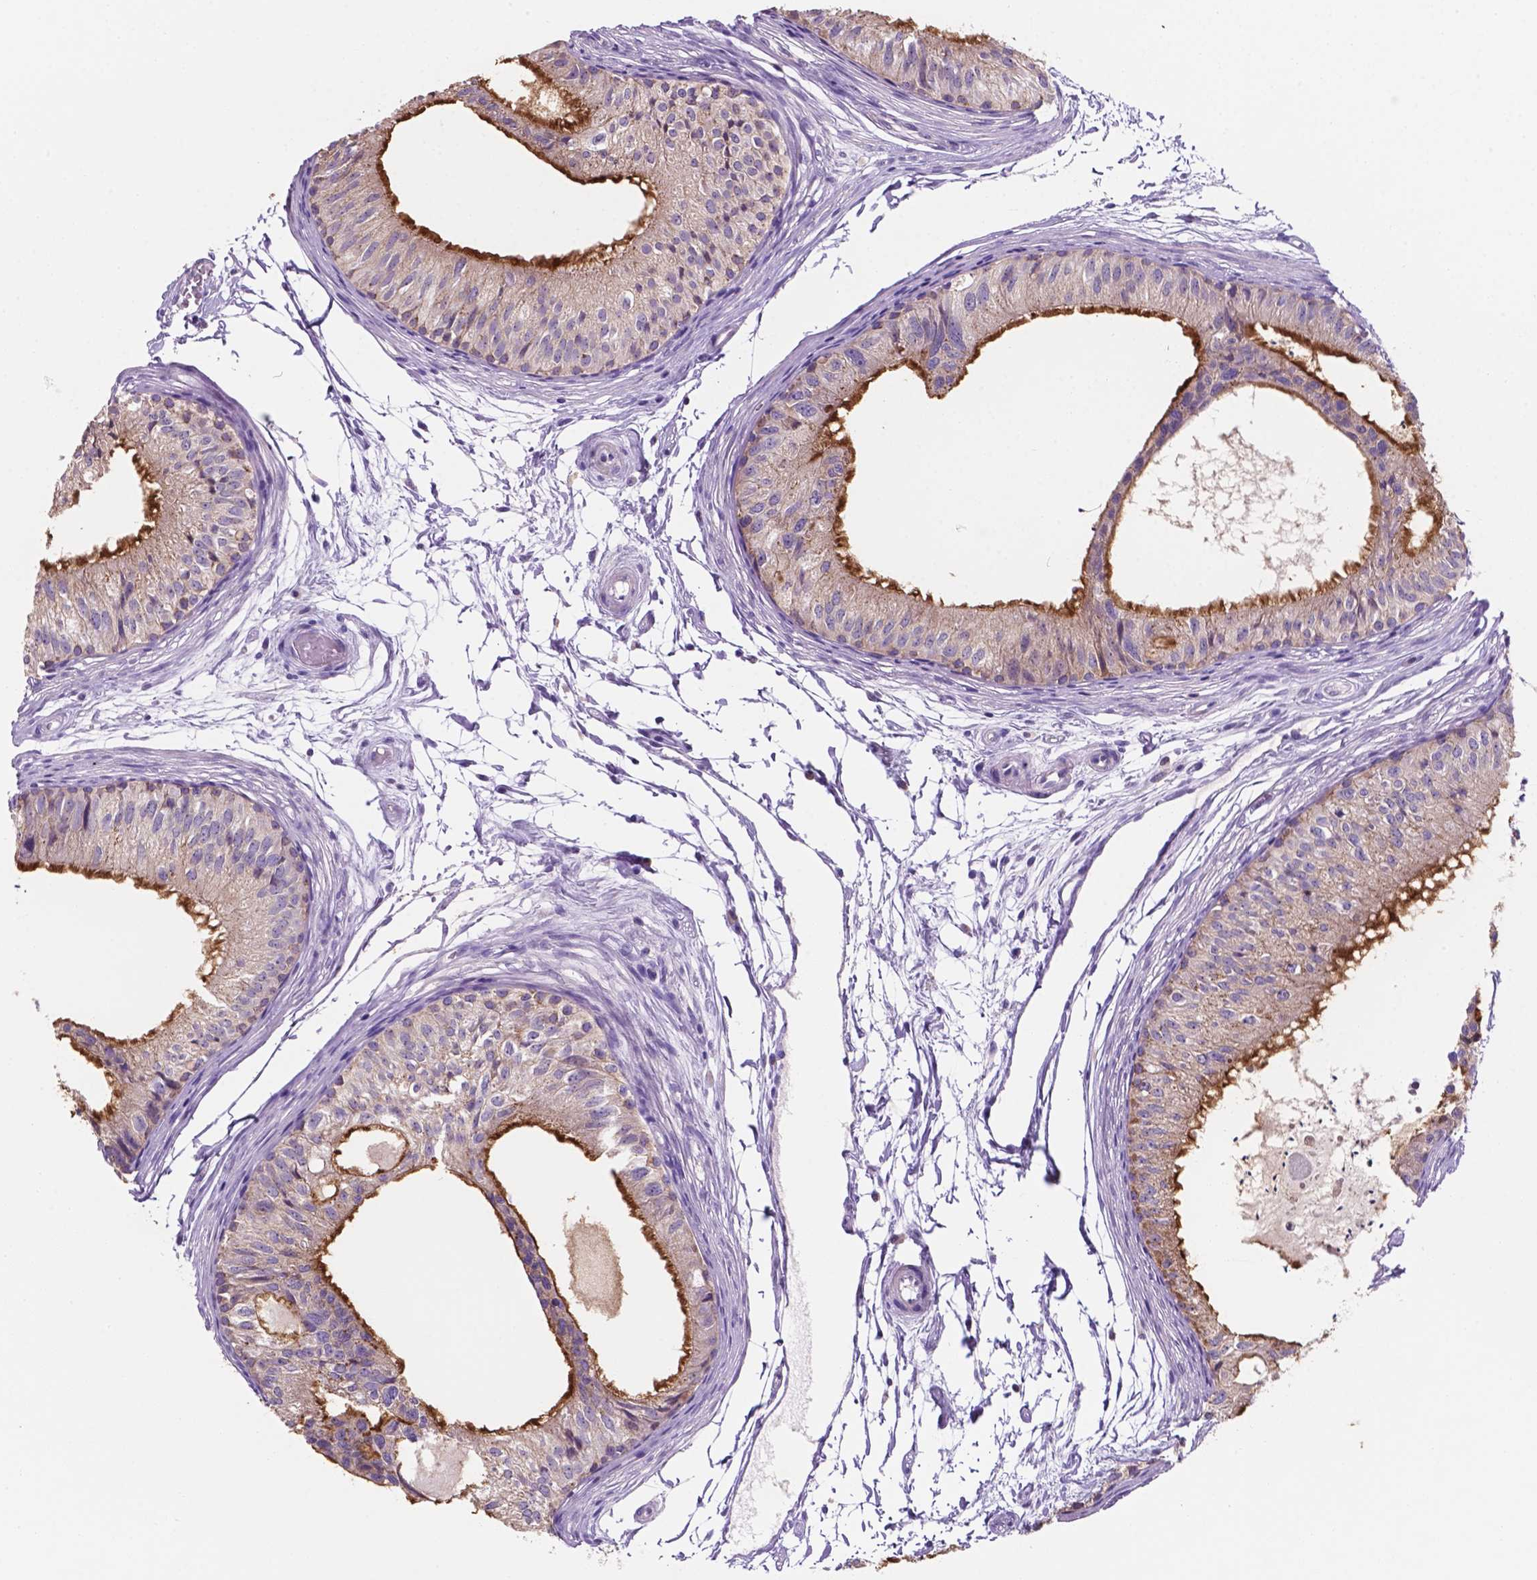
{"staining": {"intensity": "strong", "quantity": "<25%", "location": "cytoplasmic/membranous"}, "tissue": "epididymis", "cell_type": "Glandular cells", "image_type": "normal", "snomed": [{"axis": "morphology", "description": "Normal tissue, NOS"}, {"axis": "topography", "description": "Epididymis"}], "caption": "IHC of unremarkable epididymis demonstrates medium levels of strong cytoplasmic/membranous expression in about <25% of glandular cells. Nuclei are stained in blue.", "gene": "MKRN2OS", "patient": {"sex": "male", "age": 25}}